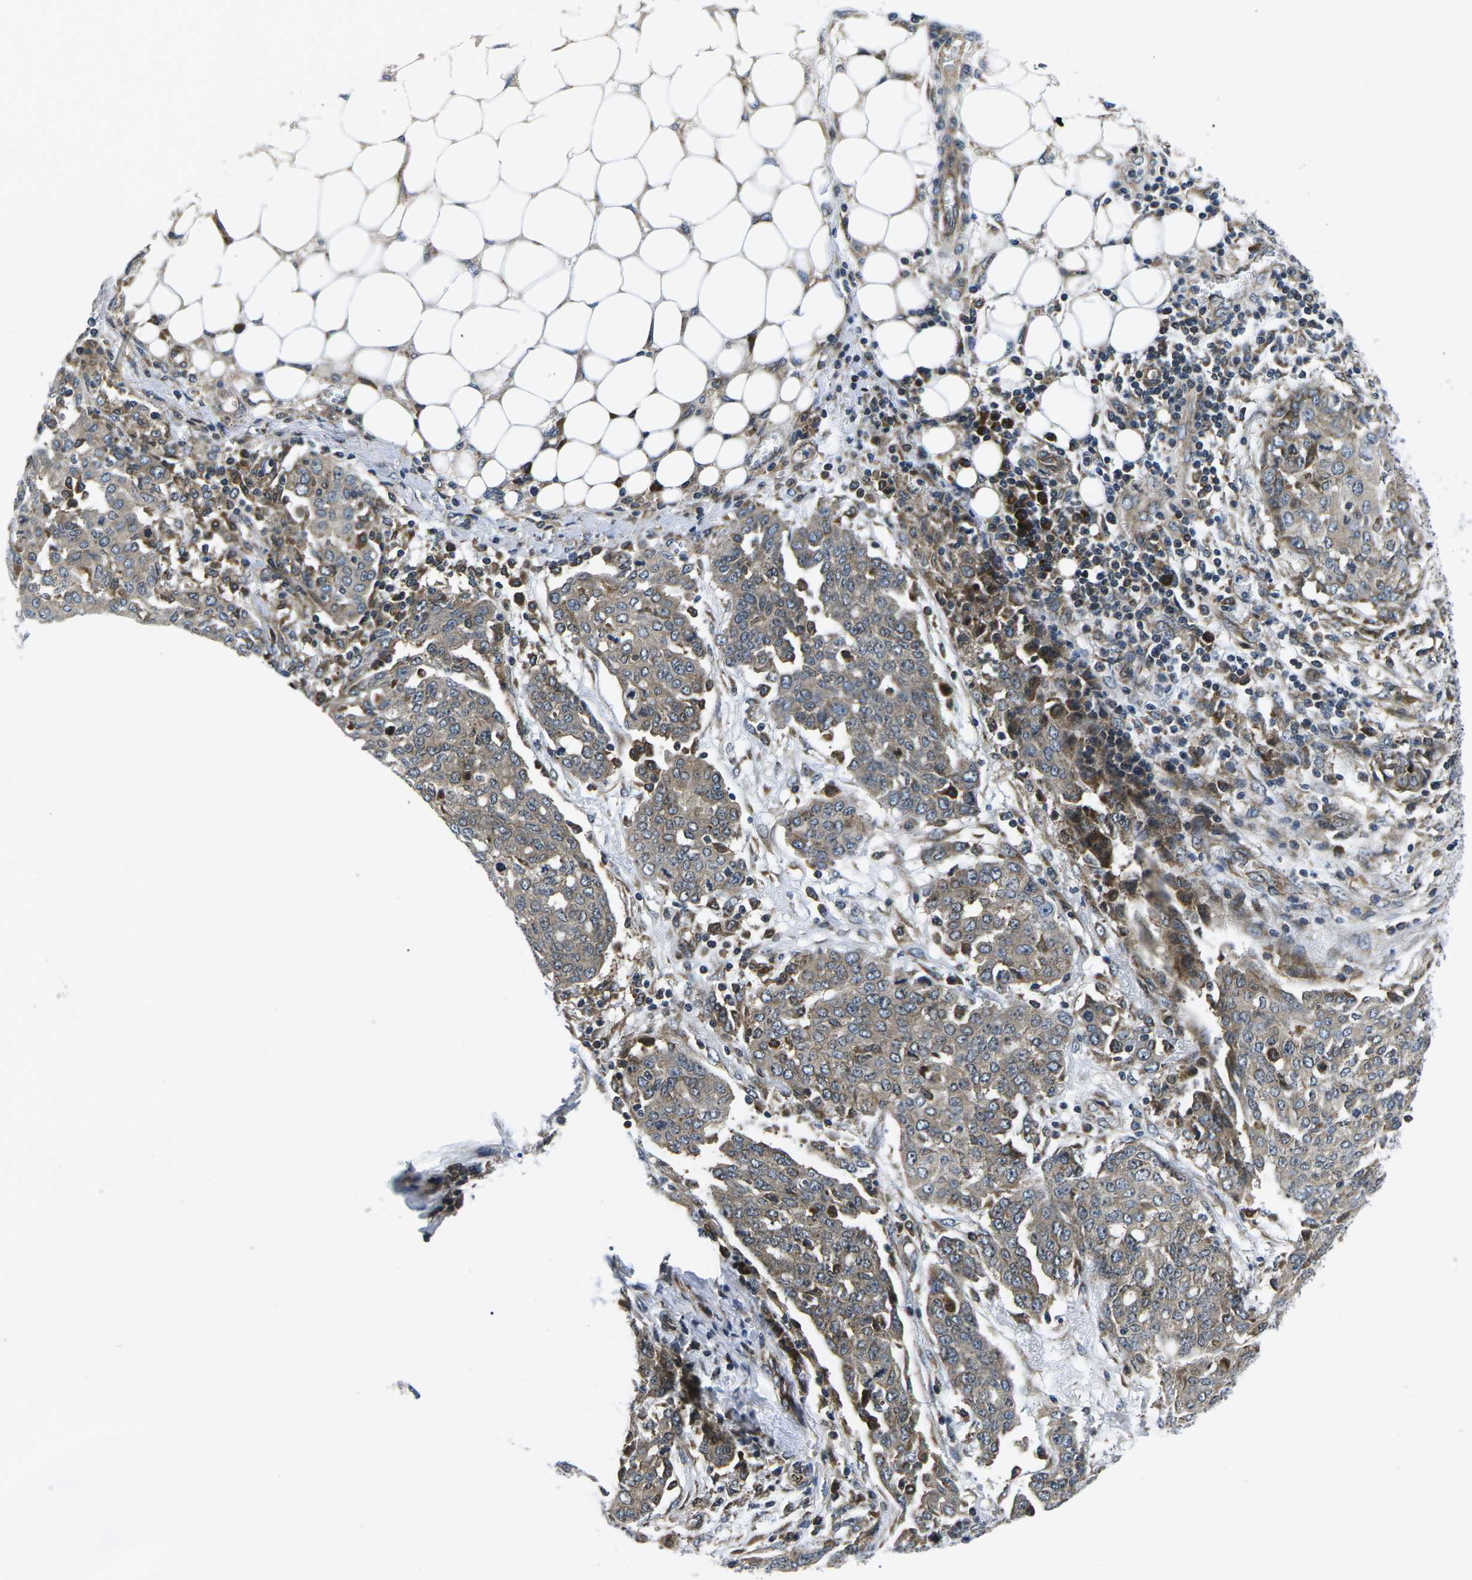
{"staining": {"intensity": "weak", "quantity": ">75%", "location": "cytoplasmic/membranous"}, "tissue": "ovarian cancer", "cell_type": "Tumor cells", "image_type": "cancer", "snomed": [{"axis": "morphology", "description": "Cystadenocarcinoma, serous, NOS"}, {"axis": "topography", "description": "Soft tissue"}, {"axis": "topography", "description": "Ovary"}], "caption": "Tumor cells exhibit low levels of weak cytoplasmic/membranous expression in about >75% of cells in ovarian cancer (serous cystadenocarcinoma). The protein is shown in brown color, while the nuclei are stained blue.", "gene": "EIF4E", "patient": {"sex": "female", "age": 57}}